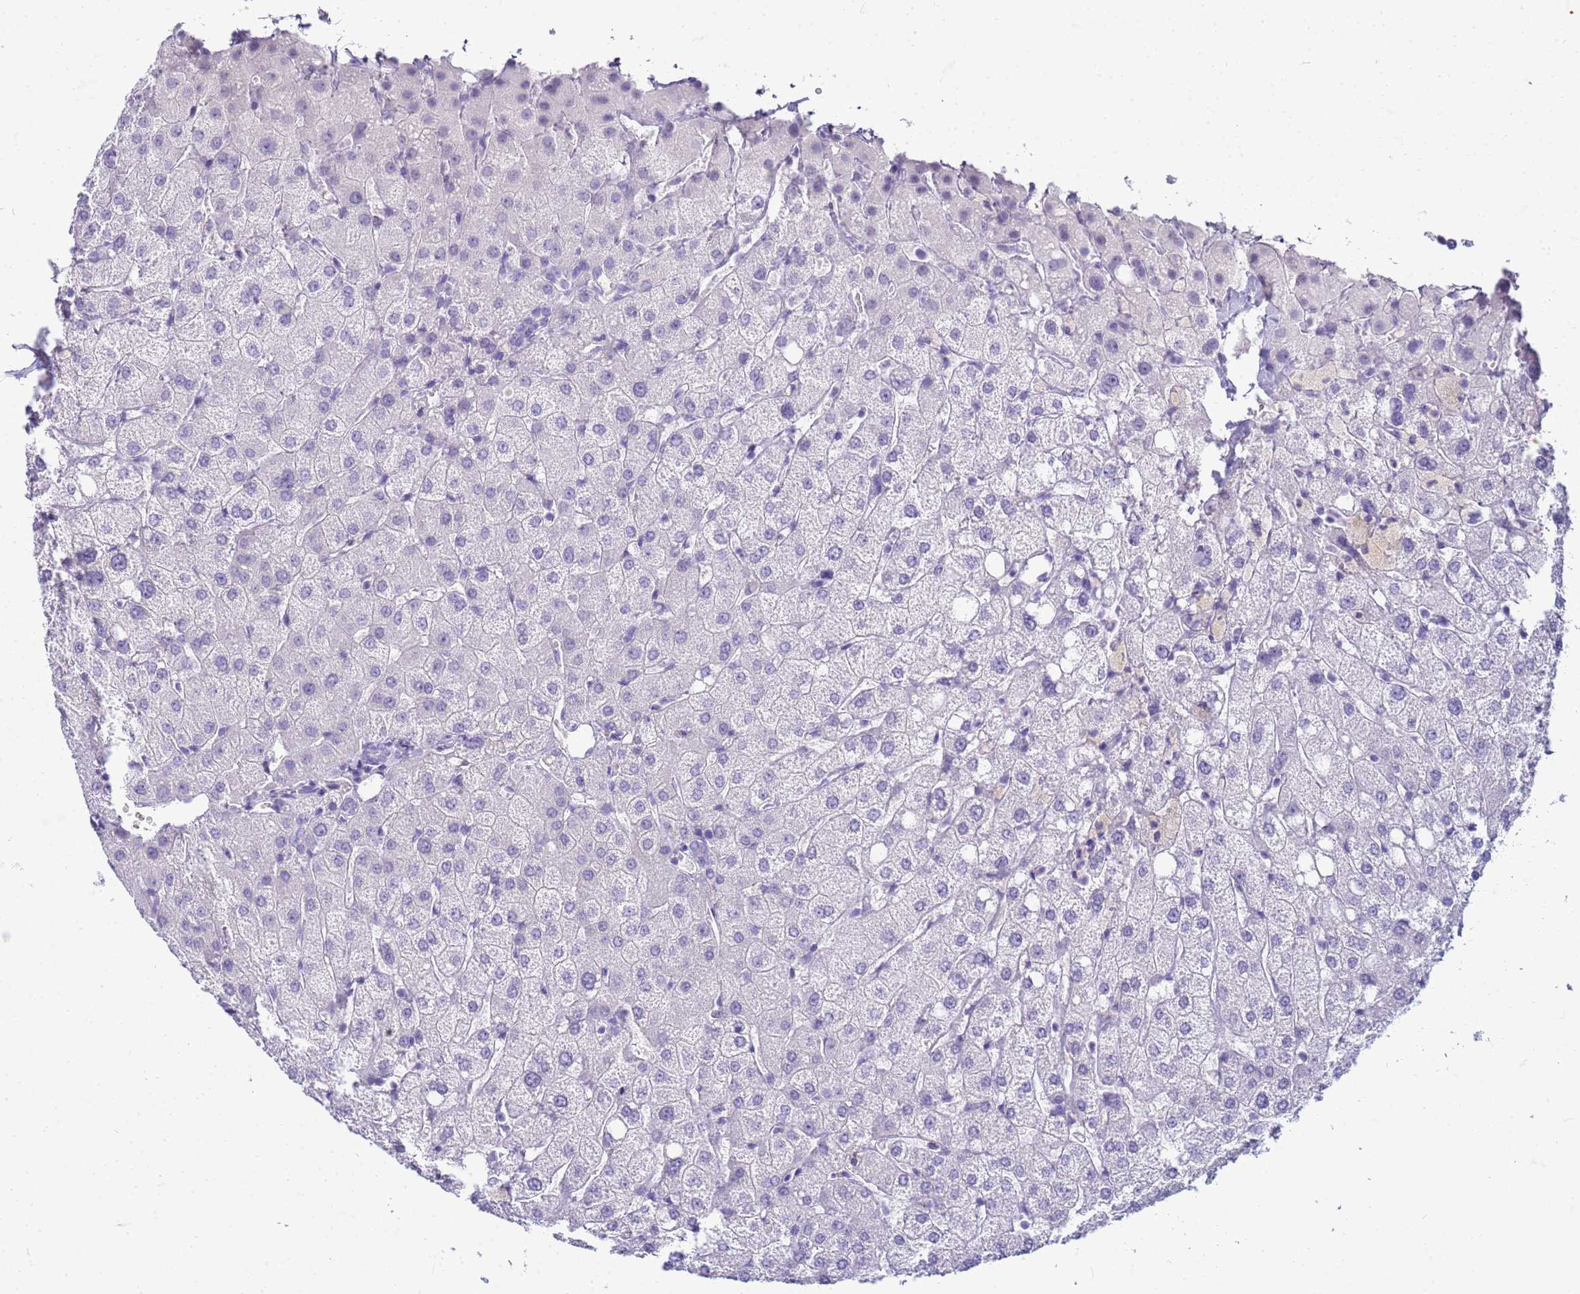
{"staining": {"intensity": "negative", "quantity": "none", "location": "none"}, "tissue": "liver", "cell_type": "Cholangiocytes", "image_type": "normal", "snomed": [{"axis": "morphology", "description": "Normal tissue, NOS"}, {"axis": "topography", "description": "Liver"}], "caption": "Immunohistochemistry image of unremarkable liver stained for a protein (brown), which displays no staining in cholangiocytes.", "gene": "CFAP100", "patient": {"sex": "female", "age": 54}}